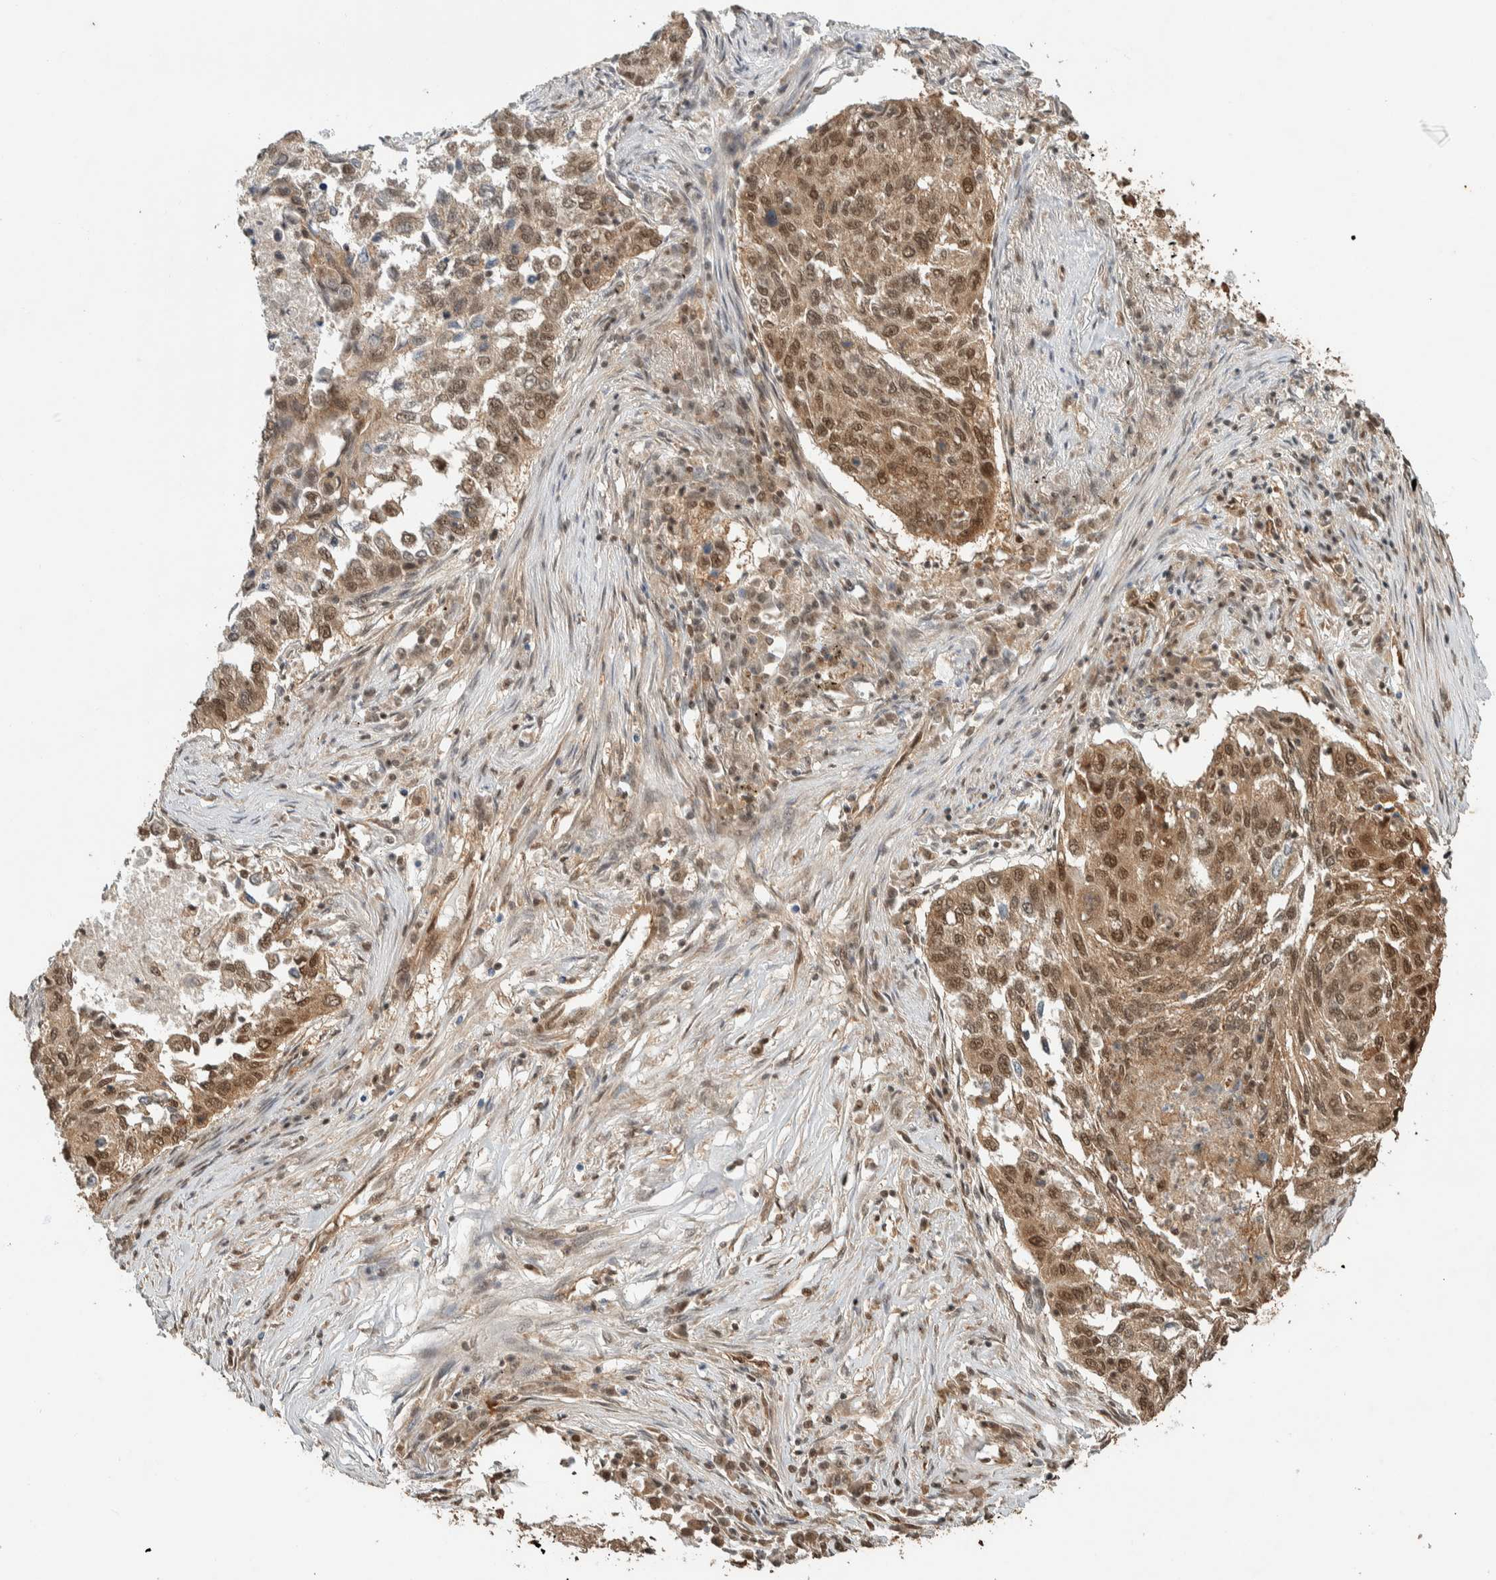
{"staining": {"intensity": "moderate", "quantity": ">75%", "location": "cytoplasmic/membranous,nuclear"}, "tissue": "lung cancer", "cell_type": "Tumor cells", "image_type": "cancer", "snomed": [{"axis": "morphology", "description": "Squamous cell carcinoma, NOS"}, {"axis": "topography", "description": "Lung"}], "caption": "There is medium levels of moderate cytoplasmic/membranous and nuclear expression in tumor cells of lung cancer (squamous cell carcinoma), as demonstrated by immunohistochemical staining (brown color).", "gene": "ZBTB2", "patient": {"sex": "female", "age": 63}}